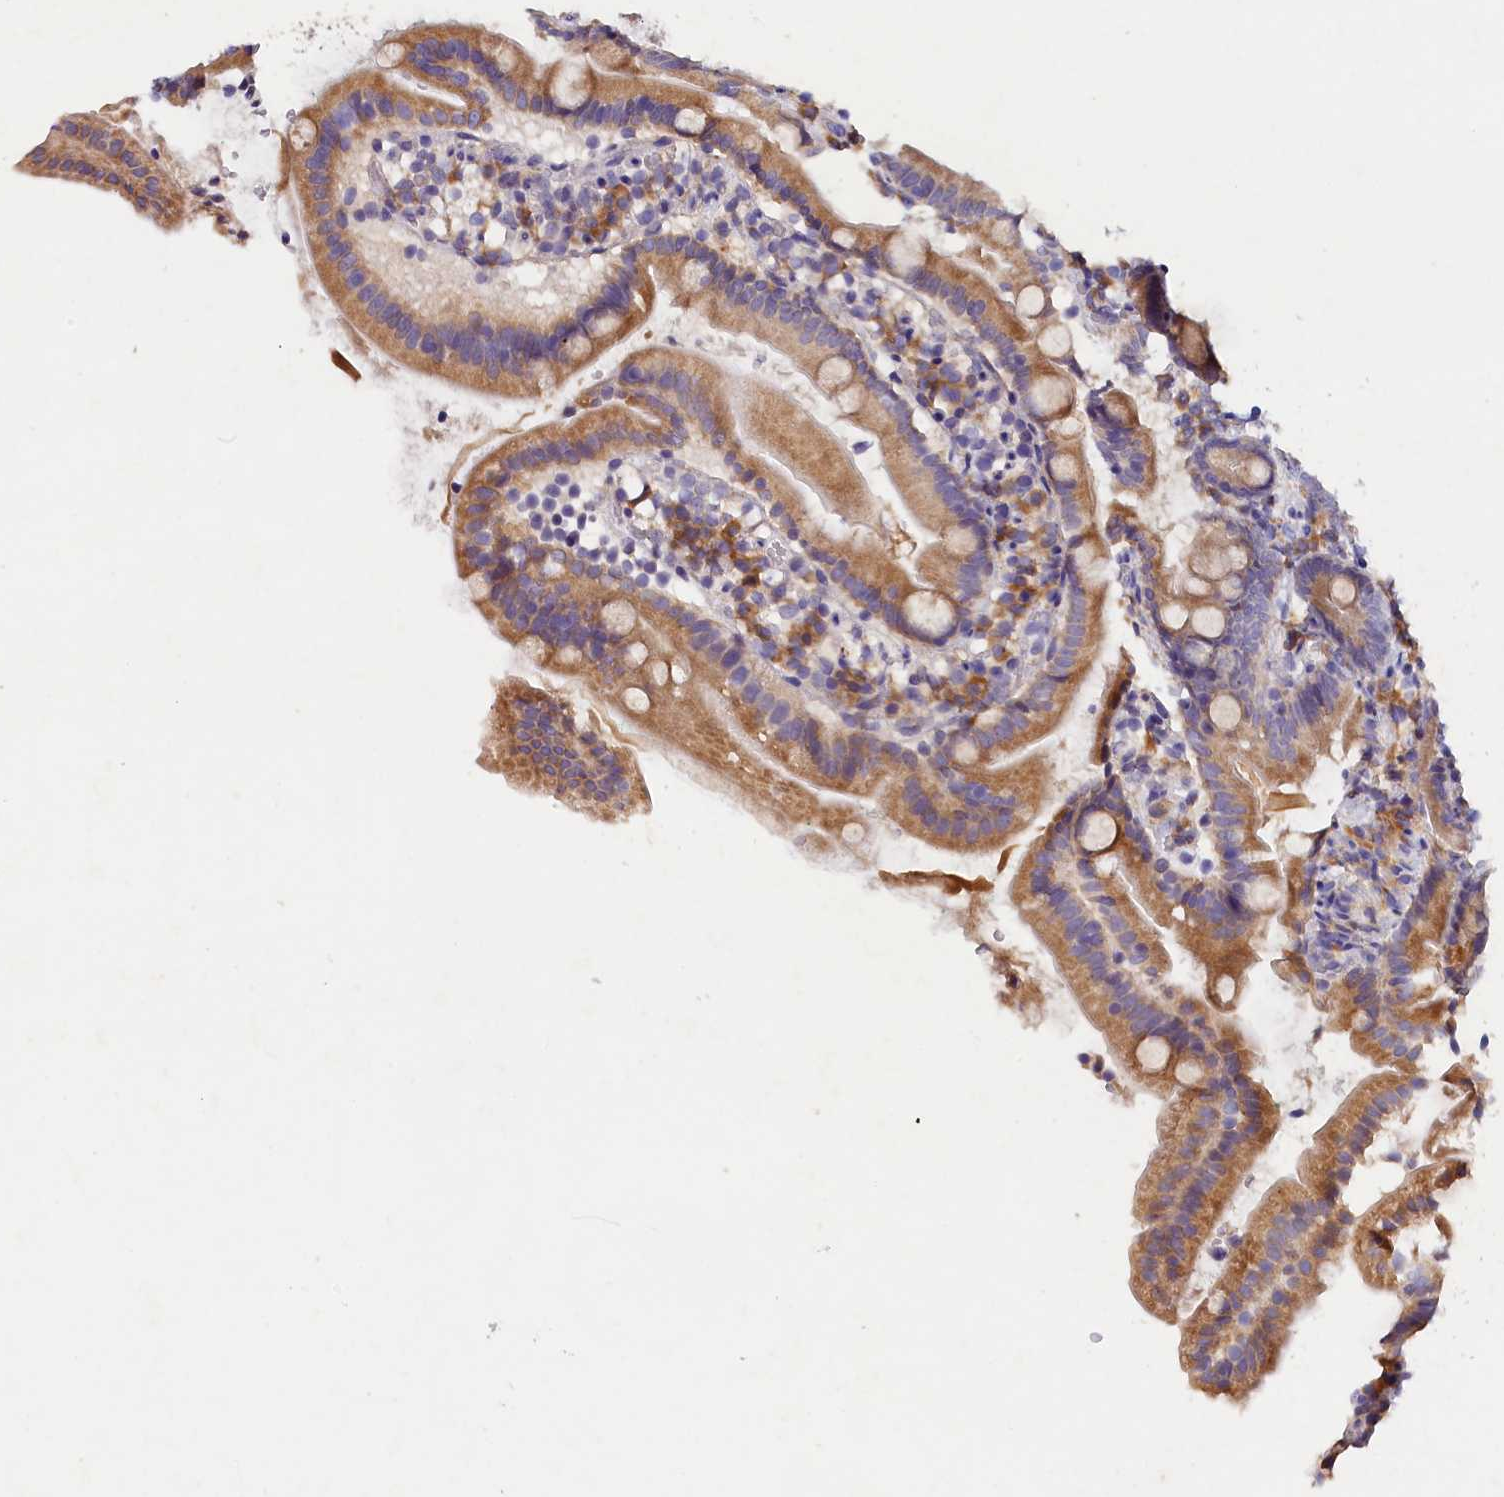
{"staining": {"intensity": "moderate", "quantity": ">75%", "location": "cytoplasmic/membranous"}, "tissue": "duodenum", "cell_type": "Glandular cells", "image_type": "normal", "snomed": [{"axis": "morphology", "description": "Normal tissue, NOS"}, {"axis": "topography", "description": "Duodenum"}], "caption": "Glandular cells reveal medium levels of moderate cytoplasmic/membranous positivity in approximately >75% of cells in unremarkable duodenum. (DAB IHC with brightfield microscopy, high magnification).", "gene": "ST7L", "patient": {"sex": "female", "age": 67}}